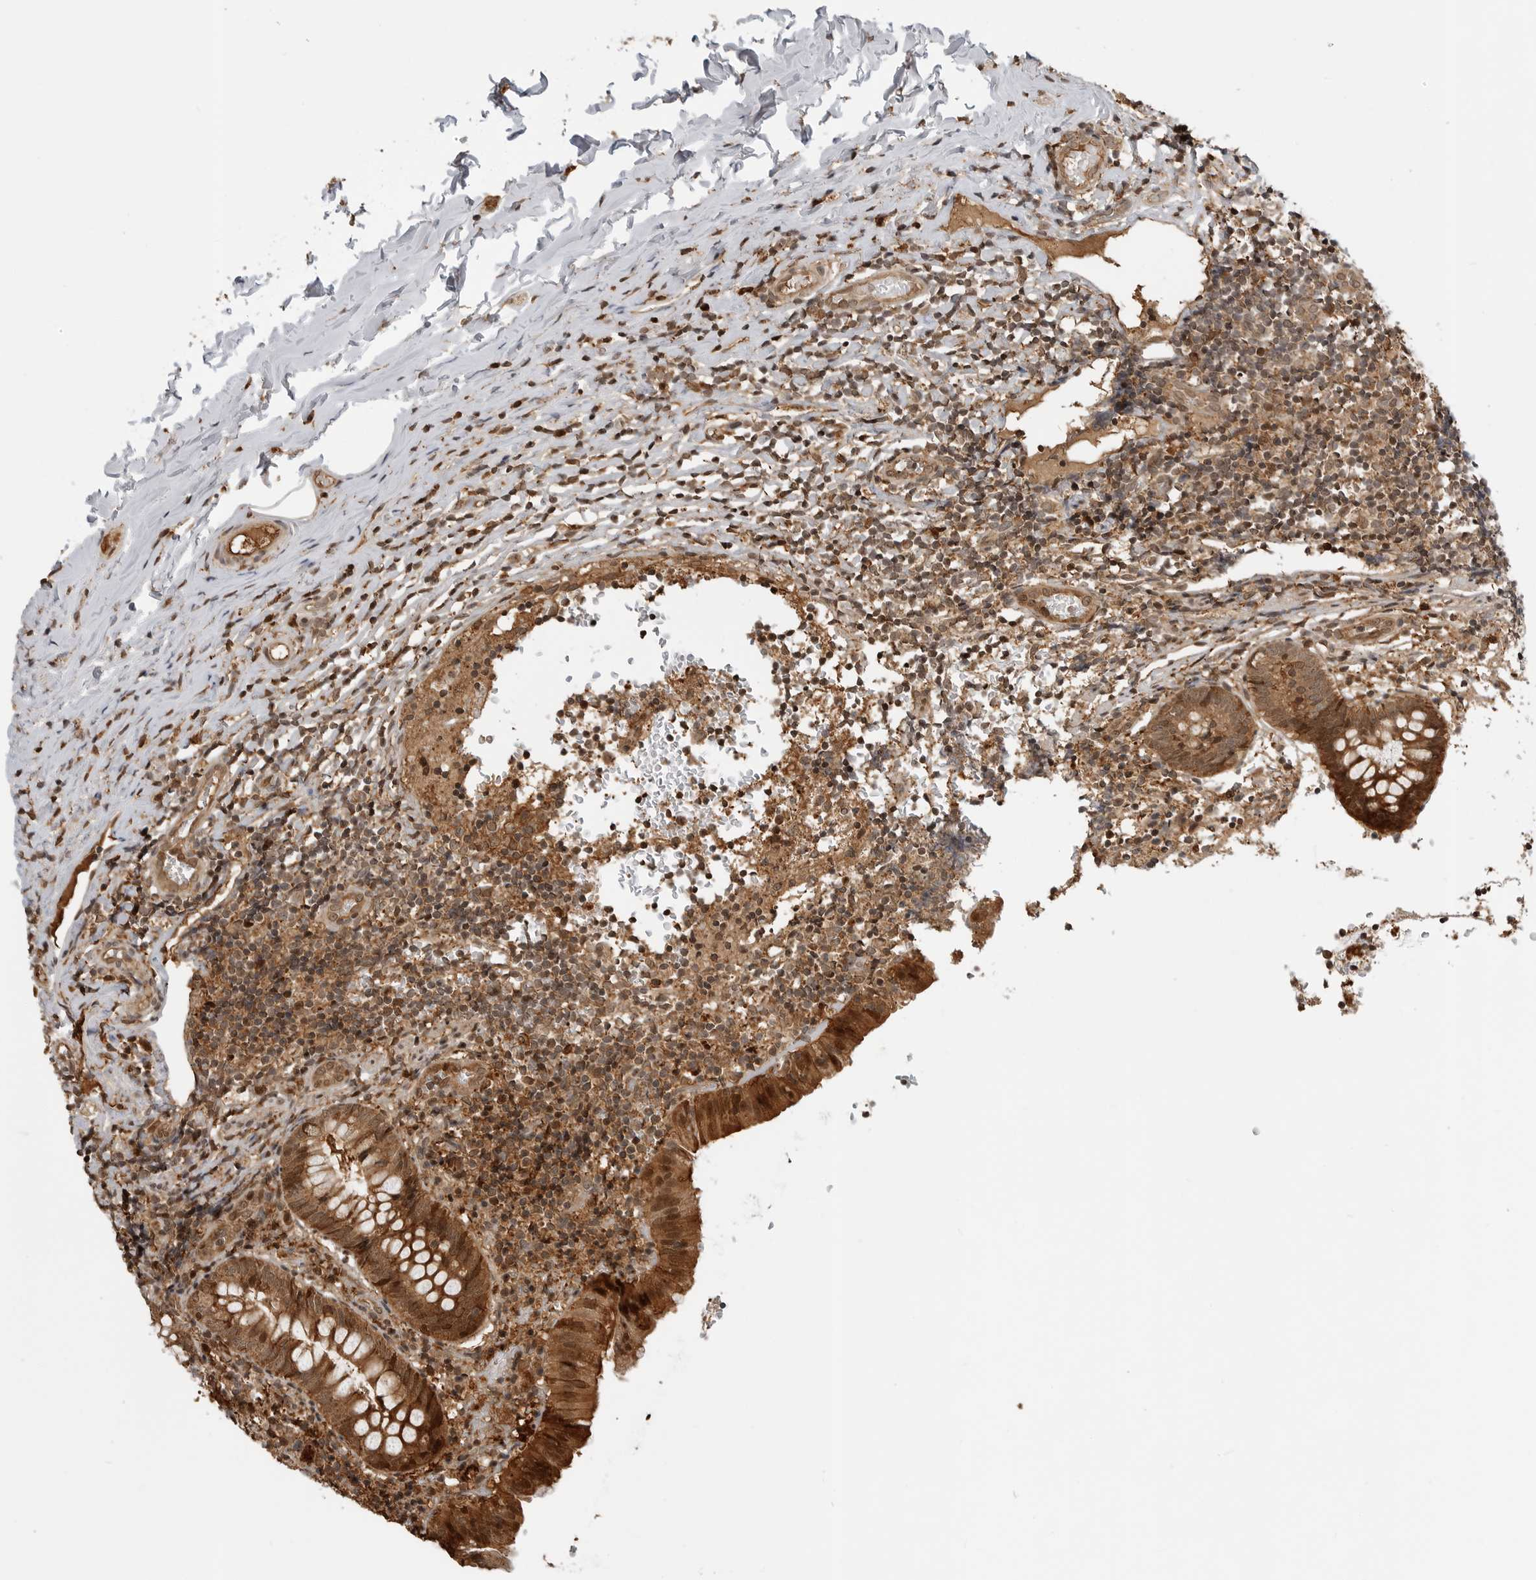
{"staining": {"intensity": "strong", "quantity": ">75%", "location": "cytoplasmic/membranous,nuclear"}, "tissue": "appendix", "cell_type": "Glandular cells", "image_type": "normal", "snomed": [{"axis": "morphology", "description": "Normal tissue, NOS"}, {"axis": "topography", "description": "Appendix"}], "caption": "Glandular cells demonstrate high levels of strong cytoplasmic/membranous,nuclear positivity in approximately >75% of cells in unremarkable human appendix.", "gene": "BMP2K", "patient": {"sex": "male", "age": 8}}